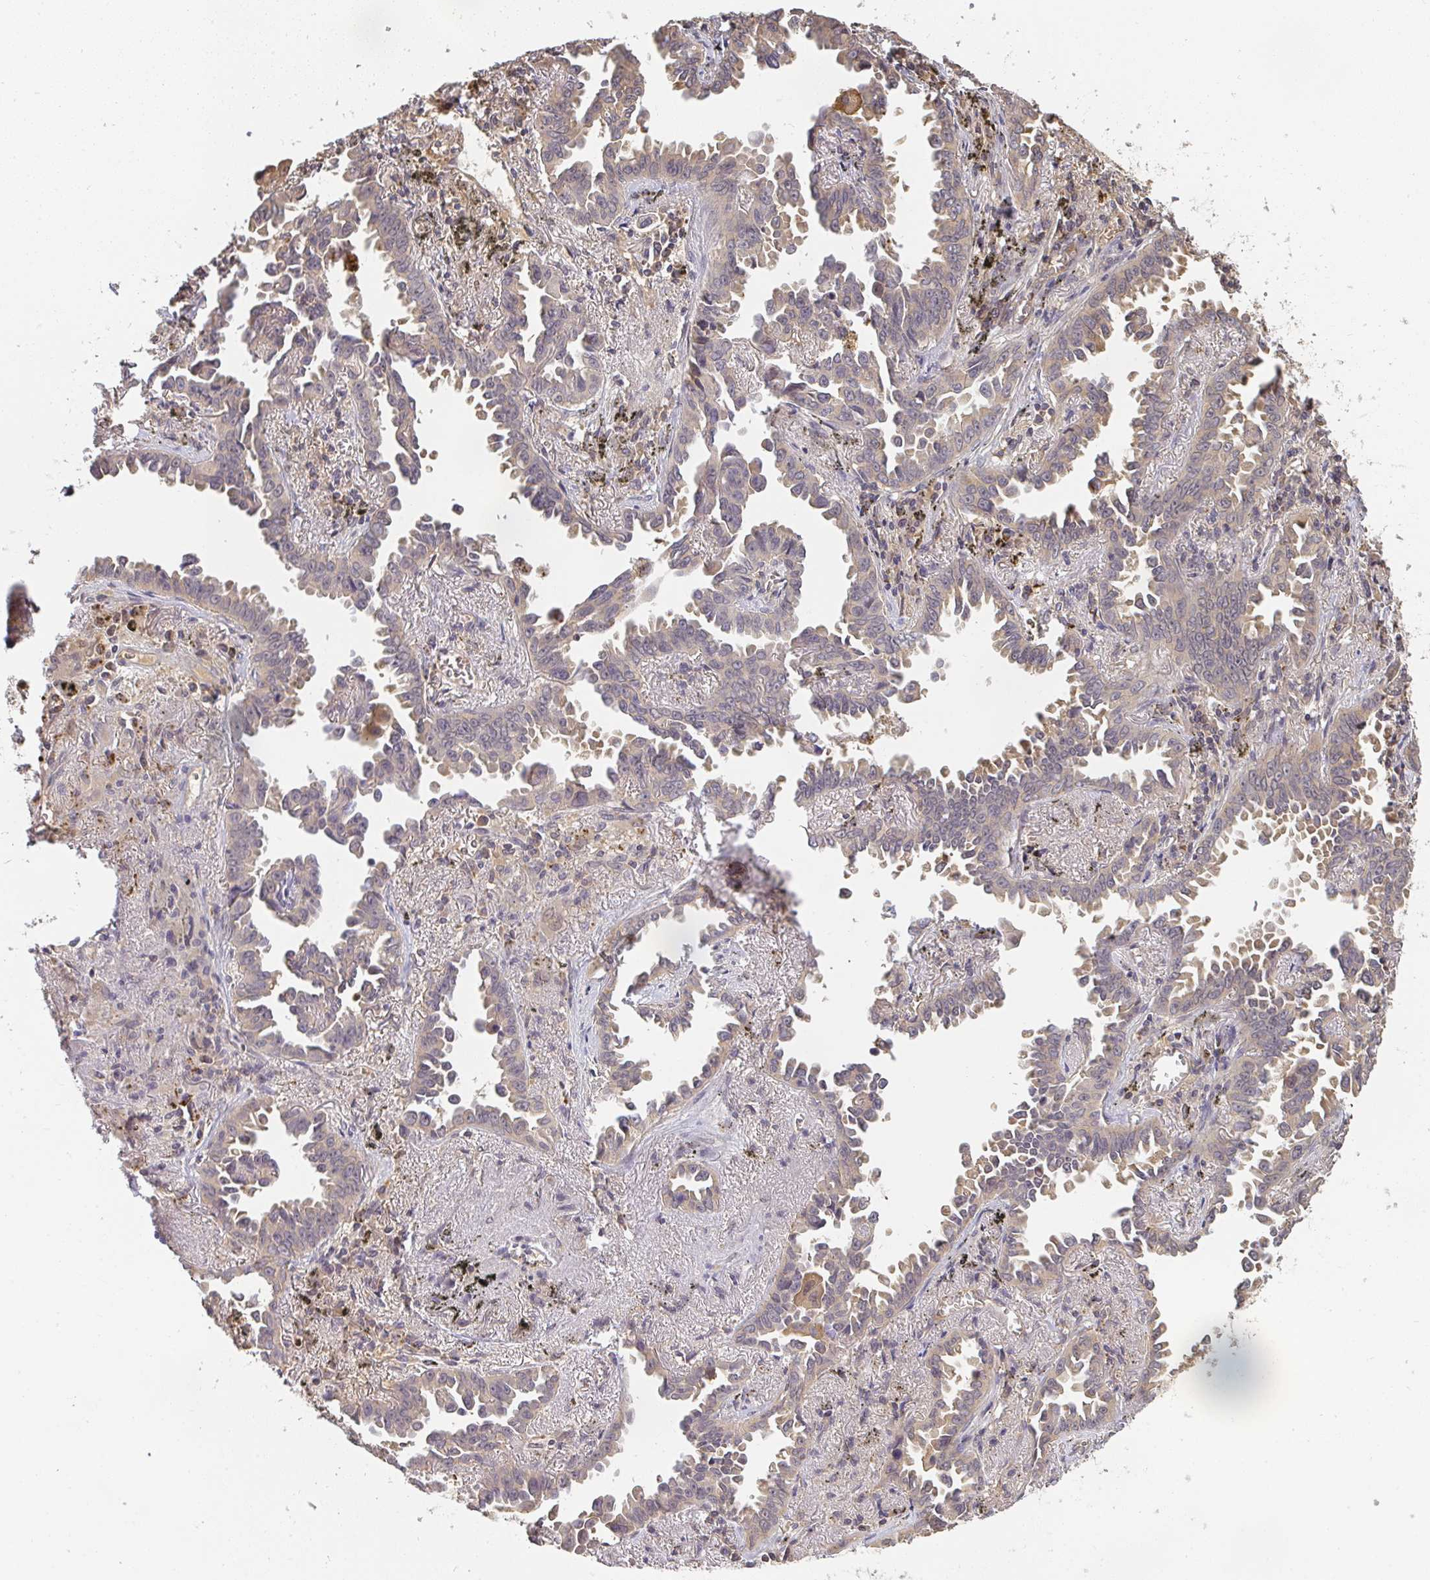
{"staining": {"intensity": "weak", "quantity": "25%-75%", "location": "cytoplasmic/membranous"}, "tissue": "lung cancer", "cell_type": "Tumor cells", "image_type": "cancer", "snomed": [{"axis": "morphology", "description": "Adenocarcinoma, NOS"}, {"axis": "topography", "description": "Lung"}], "caption": "An IHC photomicrograph of neoplastic tissue is shown. Protein staining in brown shows weak cytoplasmic/membranous positivity in lung adenocarcinoma within tumor cells. The protein of interest is shown in brown color, while the nuclei are stained blue.", "gene": "SLC35B3", "patient": {"sex": "male", "age": 68}}